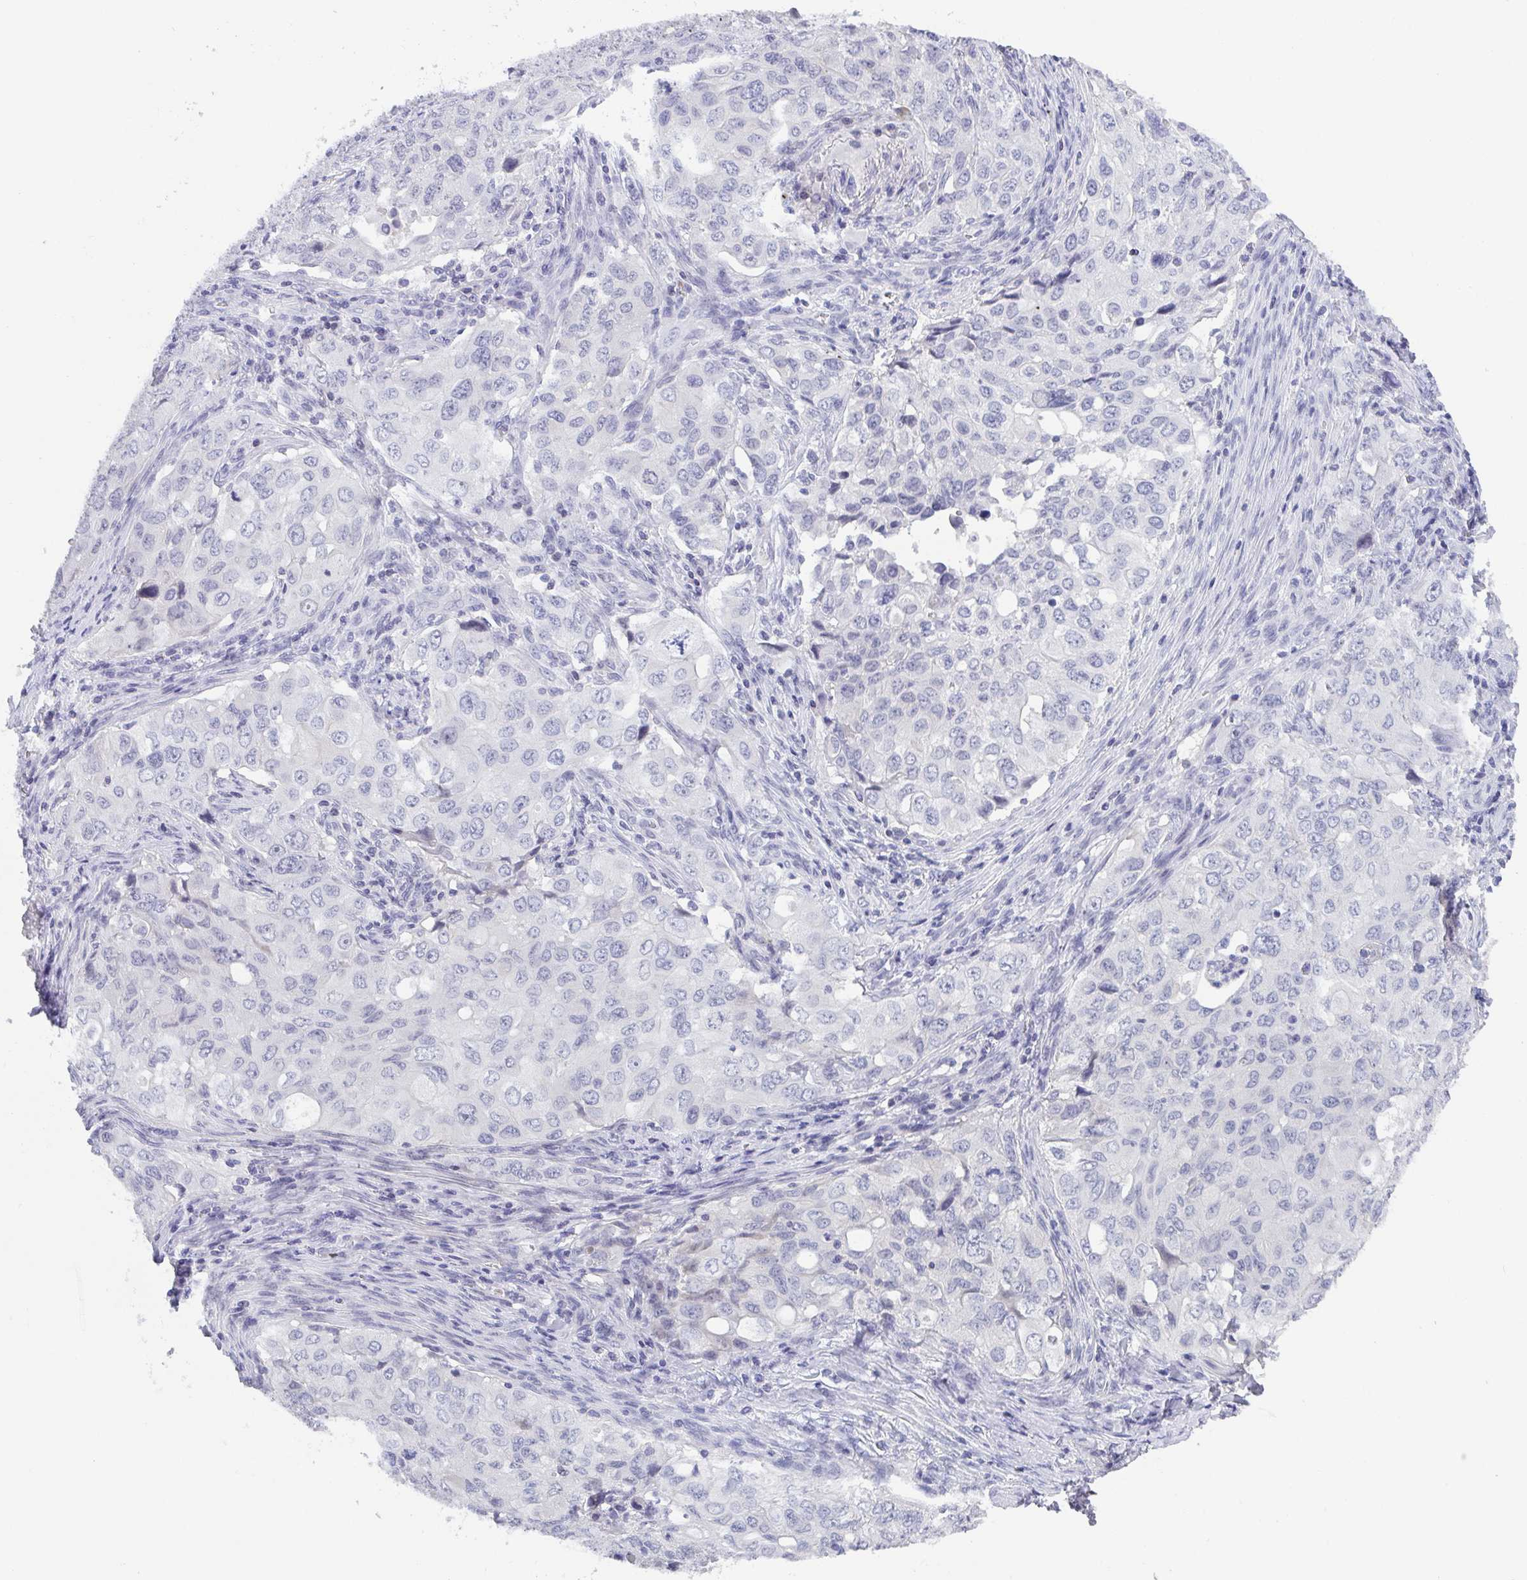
{"staining": {"intensity": "negative", "quantity": "none", "location": "none"}, "tissue": "lung cancer", "cell_type": "Tumor cells", "image_type": "cancer", "snomed": [{"axis": "morphology", "description": "Adenocarcinoma, NOS"}, {"axis": "morphology", "description": "Adenocarcinoma, metastatic, NOS"}, {"axis": "topography", "description": "Lymph node"}, {"axis": "topography", "description": "Lung"}], "caption": "Tumor cells show no significant staining in lung cancer.", "gene": "BMAL2", "patient": {"sex": "female", "age": 42}}